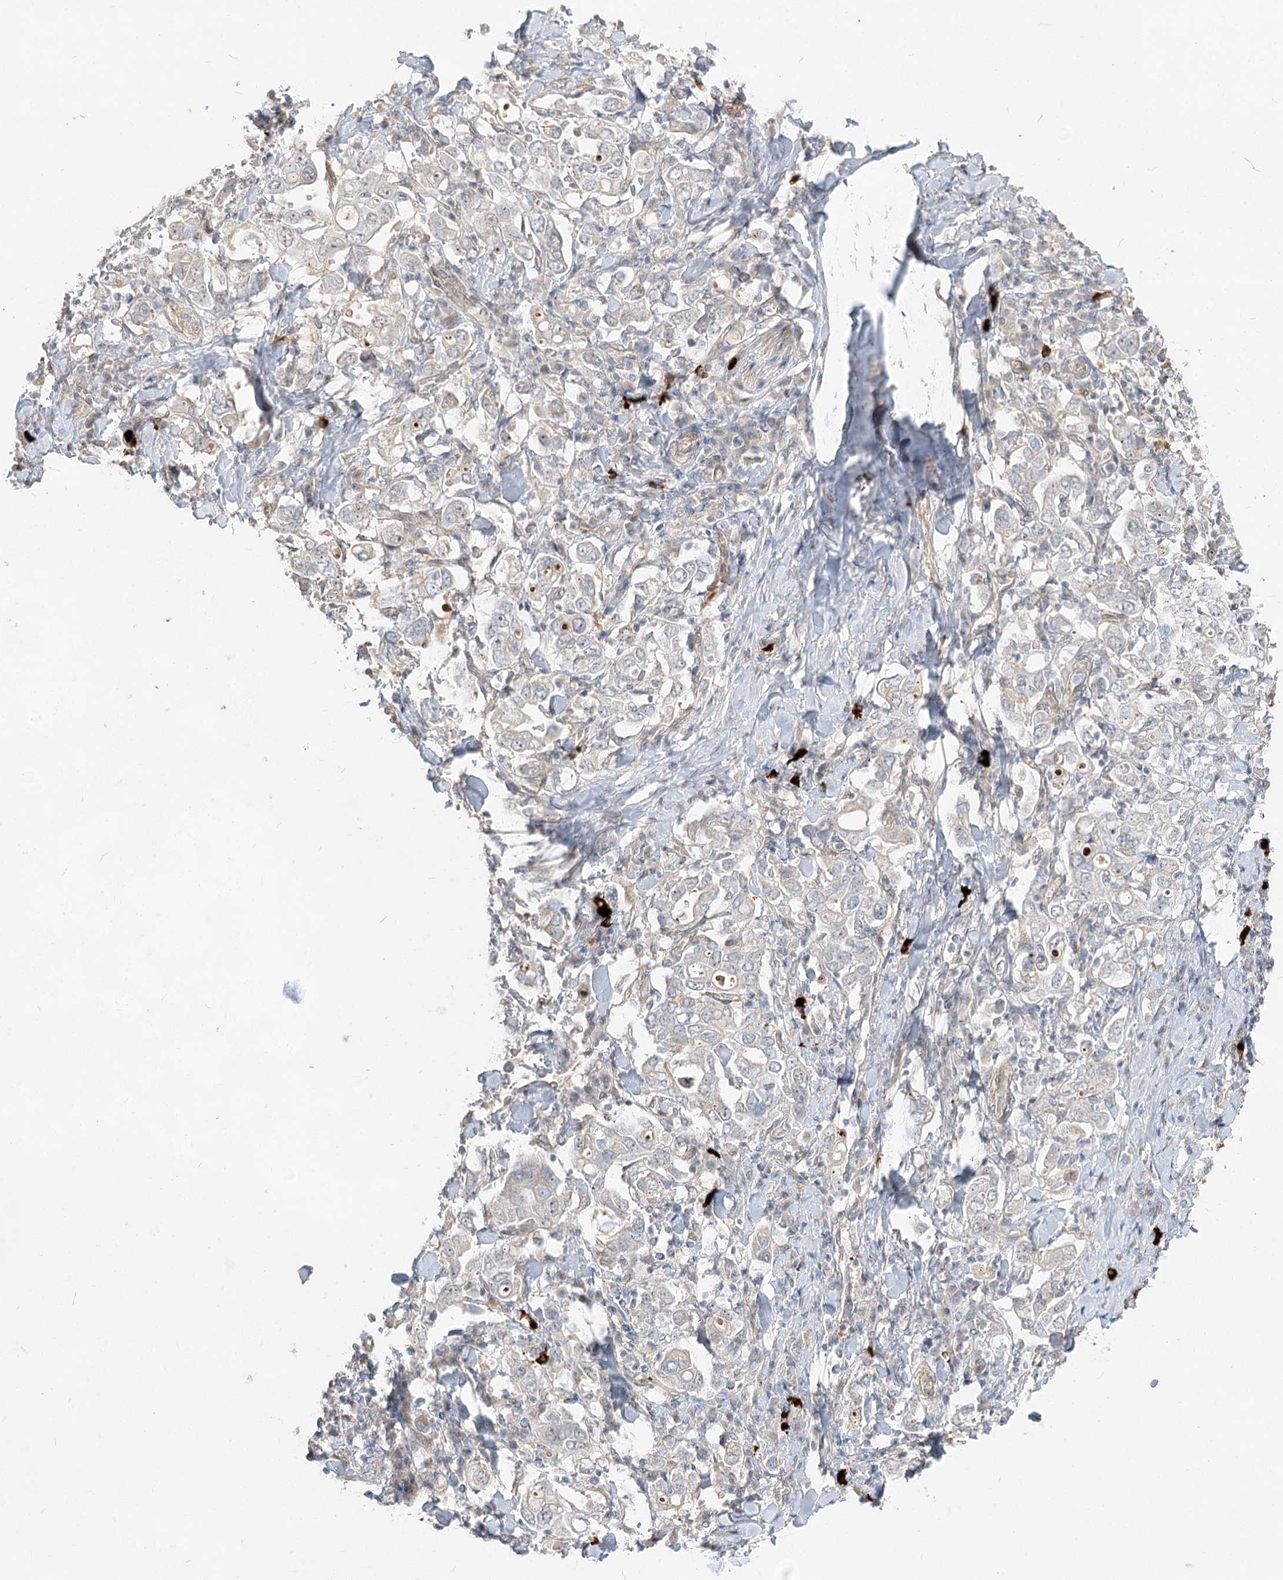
{"staining": {"intensity": "negative", "quantity": "none", "location": "none"}, "tissue": "stomach cancer", "cell_type": "Tumor cells", "image_type": "cancer", "snomed": [{"axis": "morphology", "description": "Adenocarcinoma, NOS"}, {"axis": "topography", "description": "Stomach, upper"}], "caption": "Stomach adenocarcinoma stained for a protein using immunohistochemistry (IHC) demonstrates no expression tumor cells.", "gene": "GUCY2C", "patient": {"sex": "male", "age": 62}}